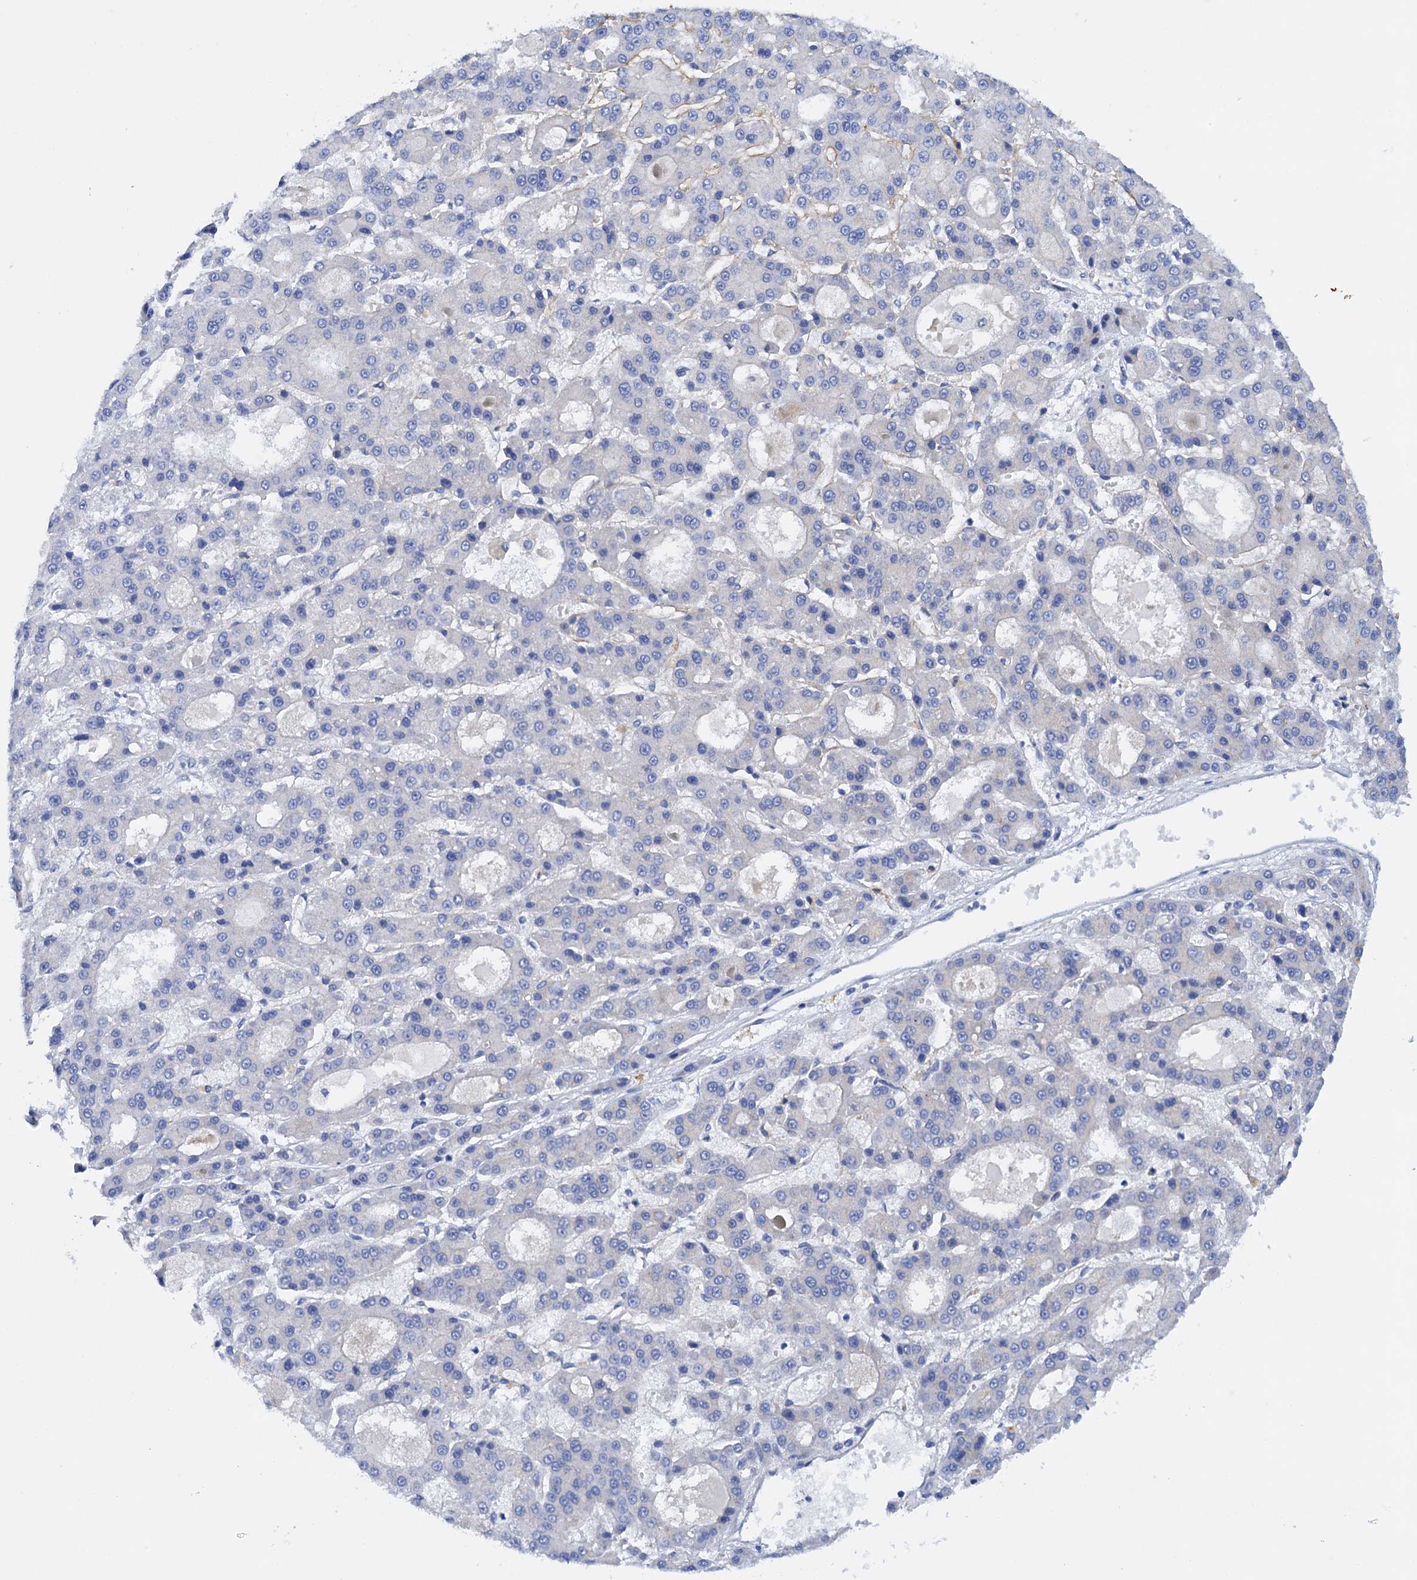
{"staining": {"intensity": "negative", "quantity": "none", "location": "none"}, "tissue": "liver cancer", "cell_type": "Tumor cells", "image_type": "cancer", "snomed": [{"axis": "morphology", "description": "Carcinoma, Hepatocellular, NOS"}, {"axis": "topography", "description": "Liver"}], "caption": "Human liver hepatocellular carcinoma stained for a protein using immunohistochemistry (IHC) reveals no positivity in tumor cells.", "gene": "RASSF9", "patient": {"sex": "male", "age": 70}}